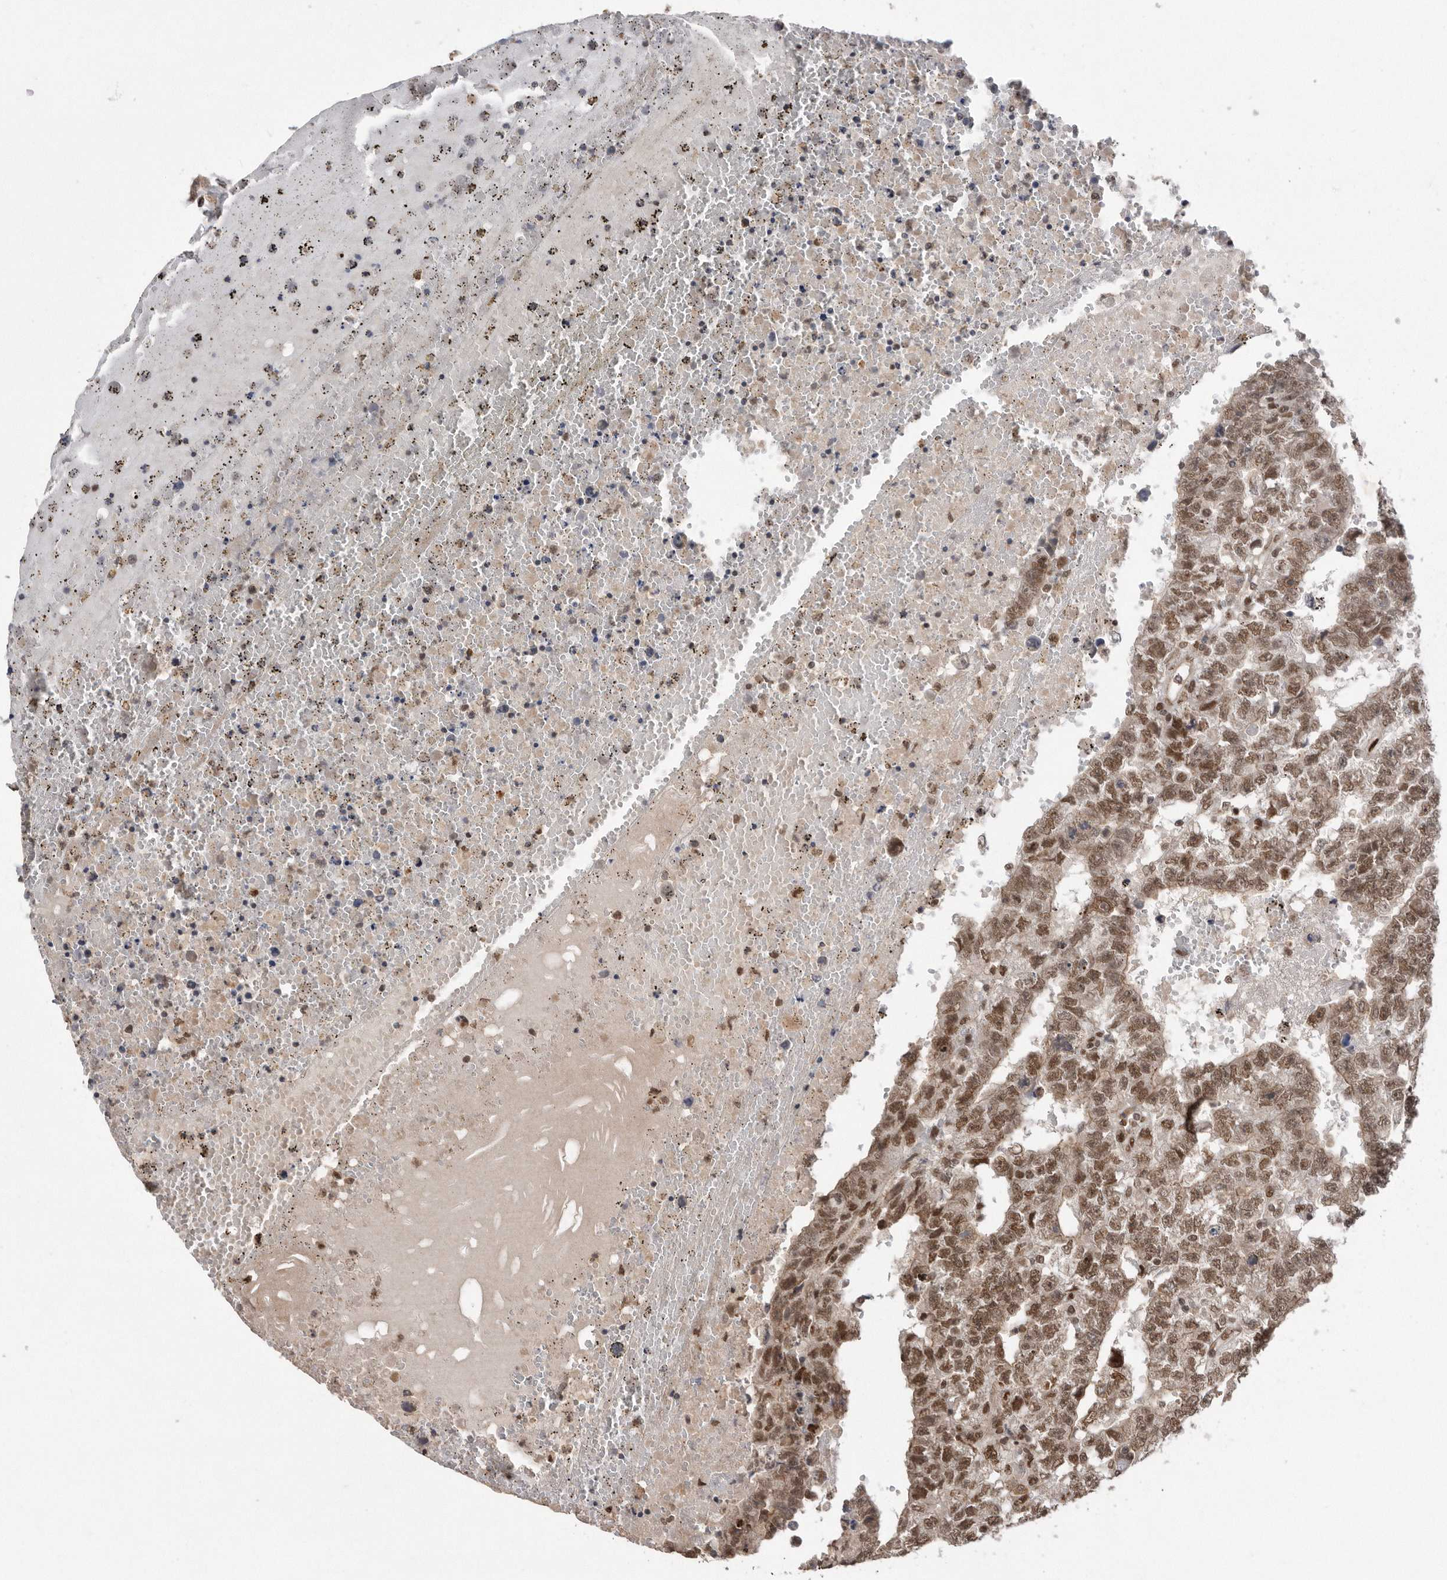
{"staining": {"intensity": "moderate", "quantity": ">75%", "location": "nuclear"}, "tissue": "testis cancer", "cell_type": "Tumor cells", "image_type": "cancer", "snomed": [{"axis": "morphology", "description": "Carcinoma, Embryonal, NOS"}, {"axis": "topography", "description": "Testis"}], "caption": "Immunohistochemical staining of testis cancer (embryonal carcinoma) displays medium levels of moderate nuclear positivity in approximately >75% of tumor cells.", "gene": "TDRD3", "patient": {"sex": "male", "age": 25}}